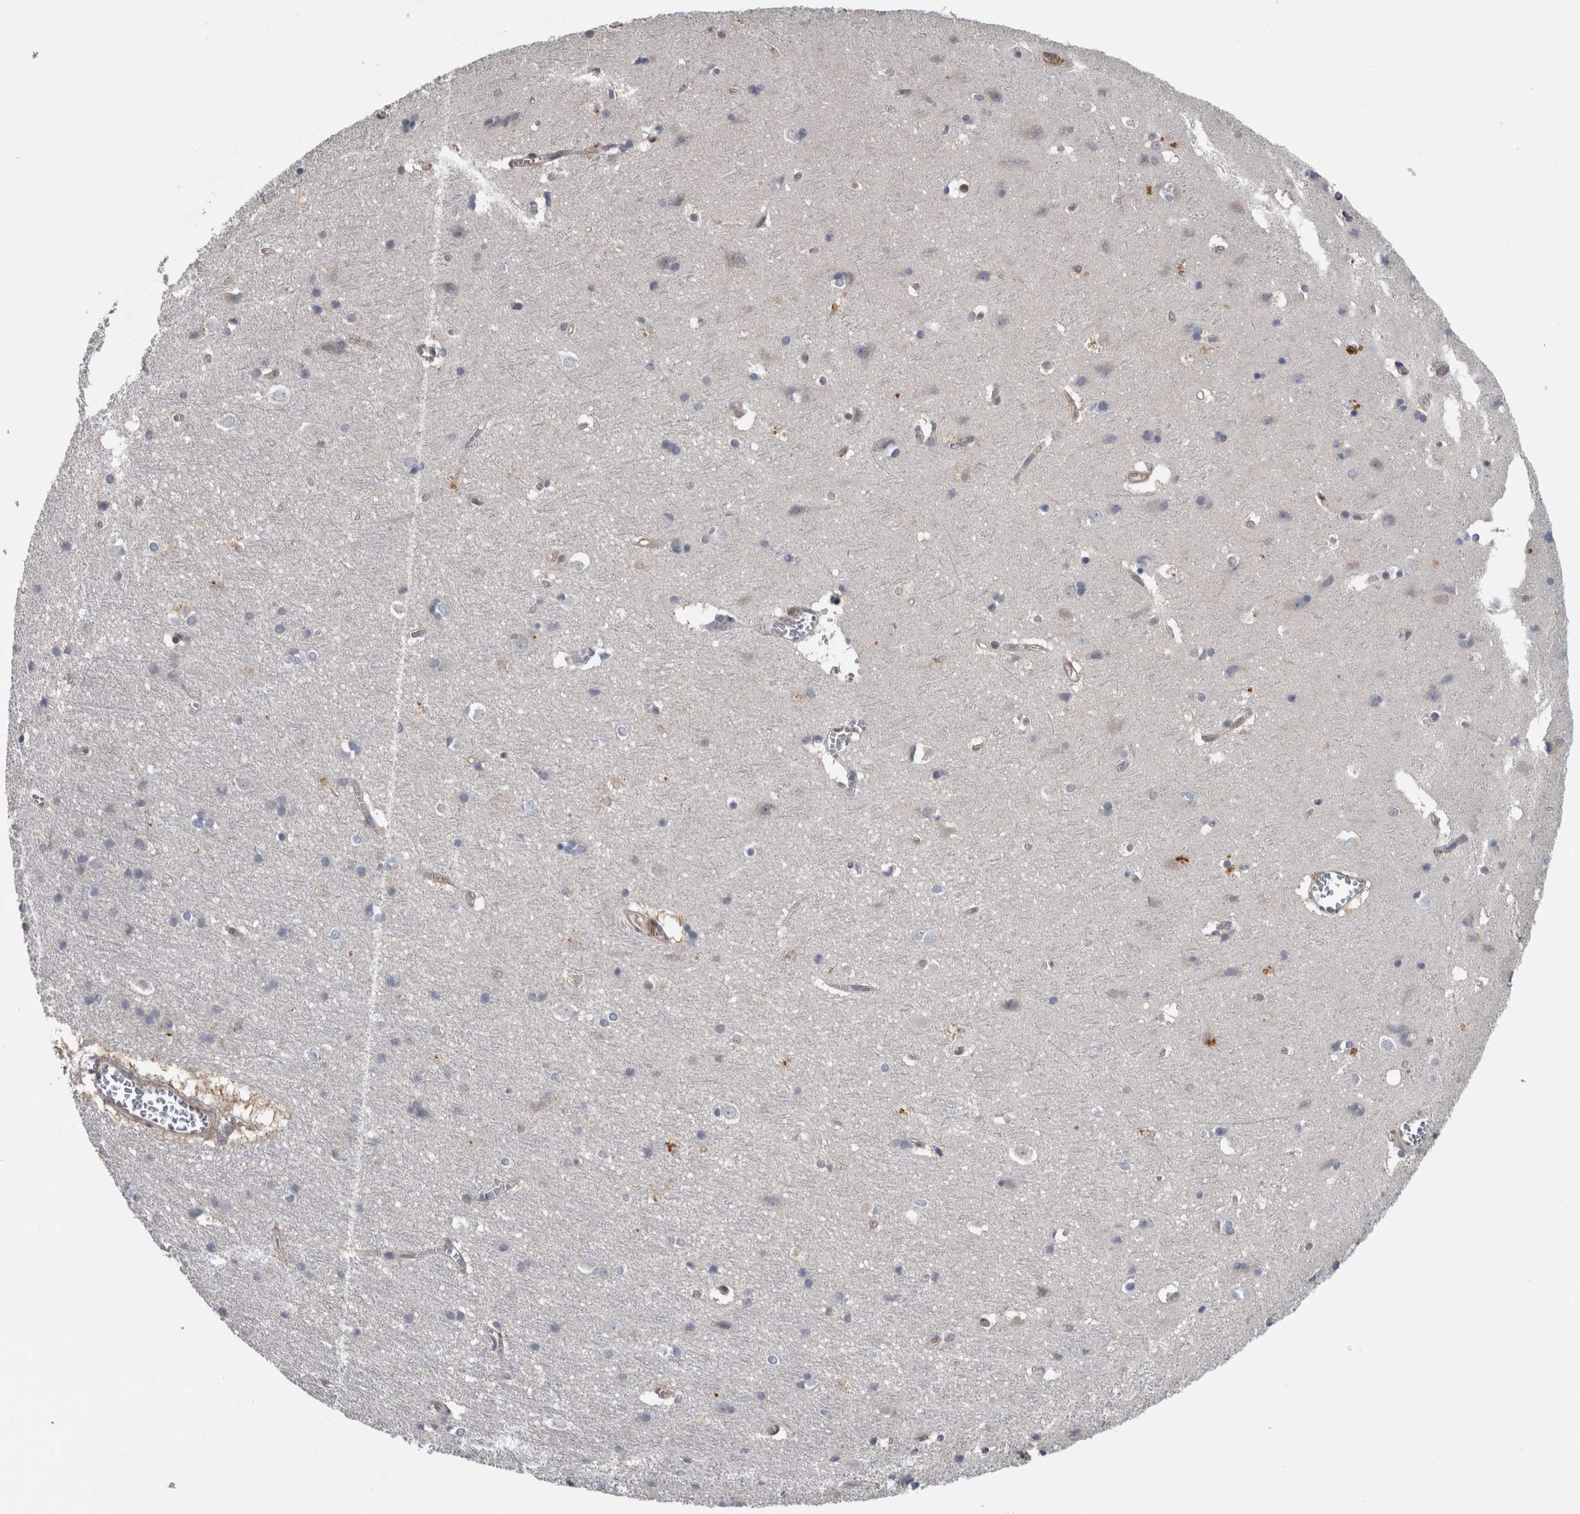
{"staining": {"intensity": "moderate", "quantity": ">75%", "location": "cytoplasmic/membranous,nuclear"}, "tissue": "cerebral cortex", "cell_type": "Endothelial cells", "image_type": "normal", "snomed": [{"axis": "morphology", "description": "Normal tissue, NOS"}, {"axis": "topography", "description": "Cerebral cortex"}], "caption": "This is a micrograph of immunohistochemistry (IHC) staining of normal cerebral cortex, which shows moderate positivity in the cytoplasmic/membranous,nuclear of endothelial cells.", "gene": "NAPRT", "patient": {"sex": "male", "age": 54}}